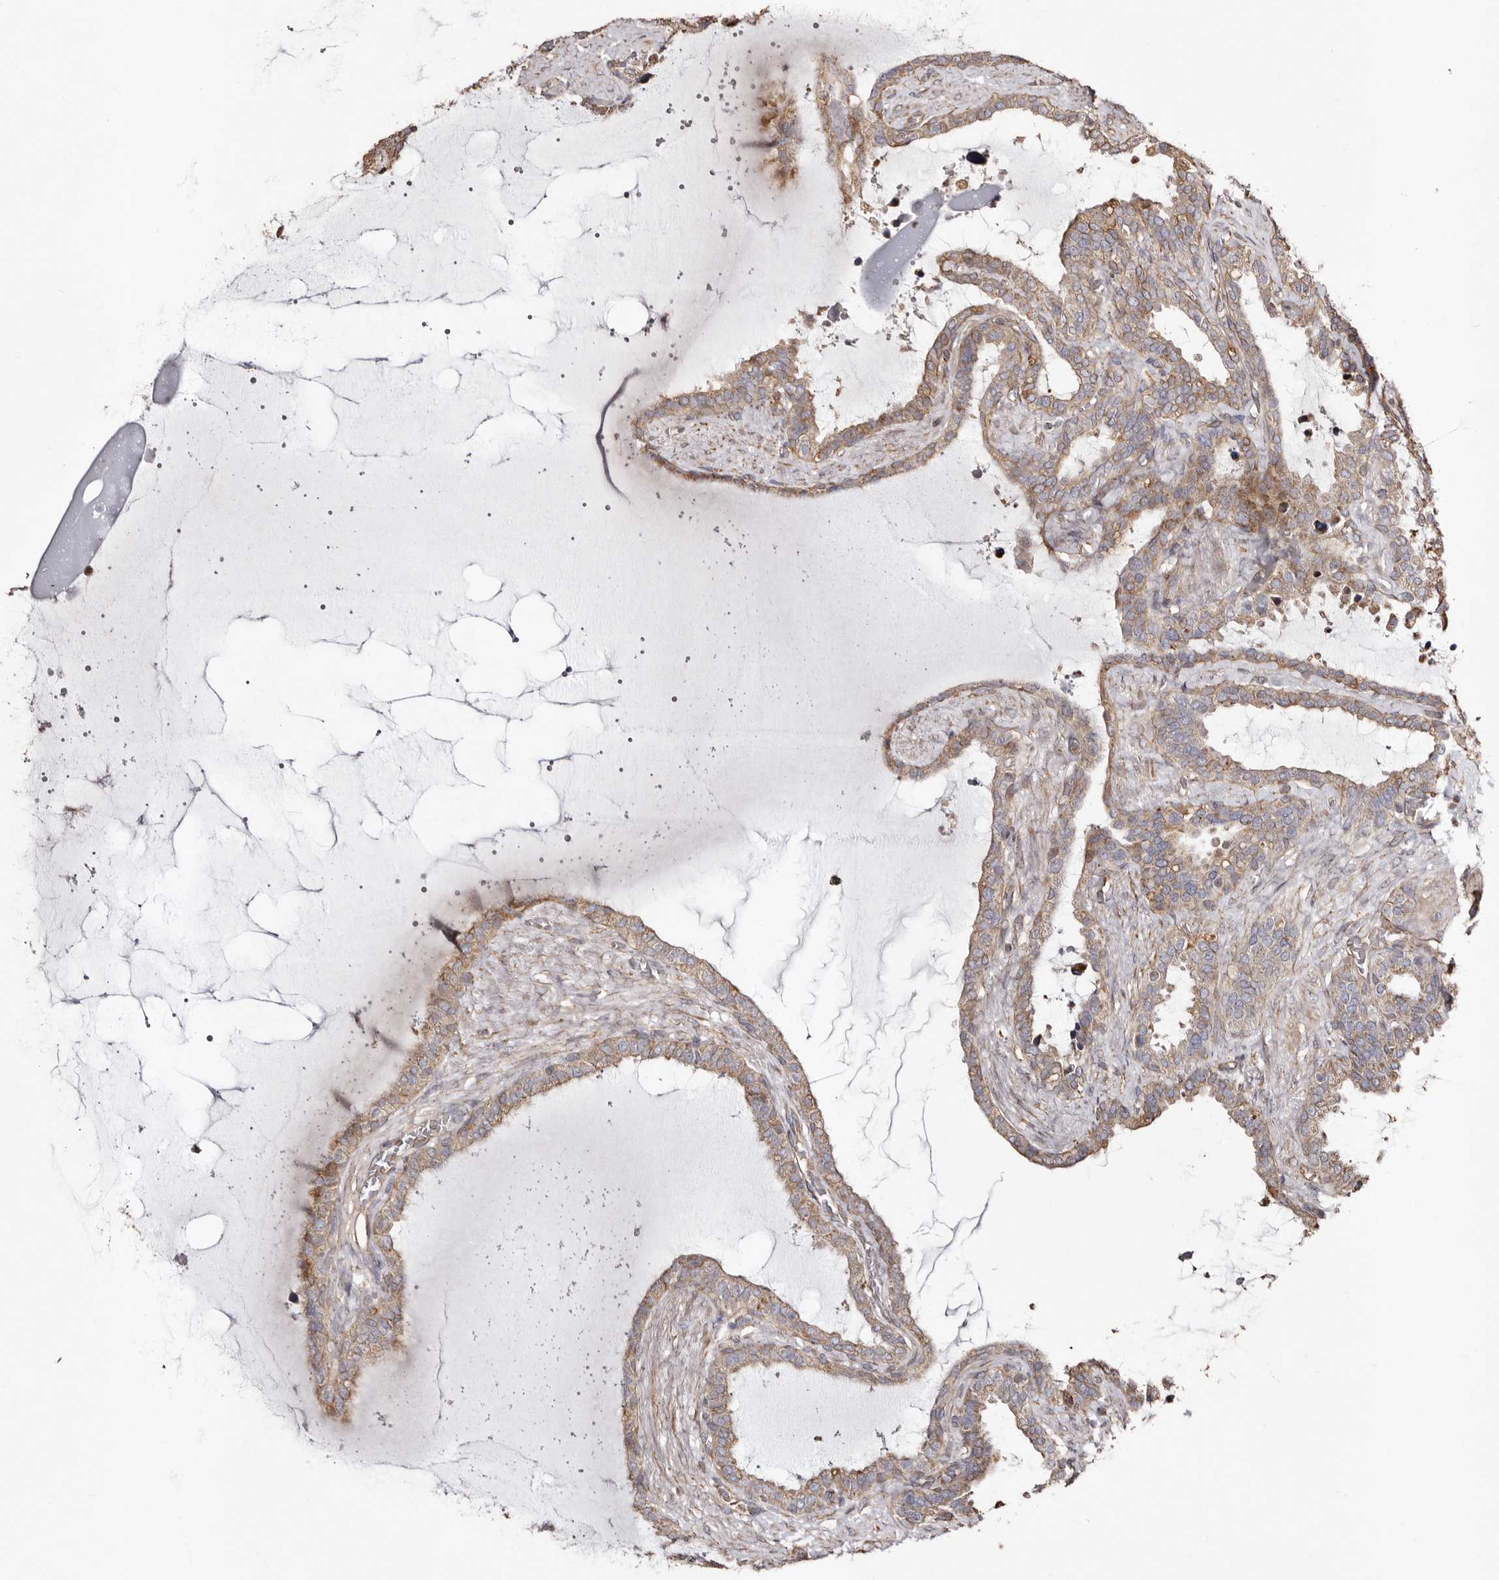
{"staining": {"intensity": "moderate", "quantity": ">75%", "location": "cytoplasmic/membranous"}, "tissue": "seminal vesicle", "cell_type": "Glandular cells", "image_type": "normal", "snomed": [{"axis": "morphology", "description": "Normal tissue, NOS"}, {"axis": "topography", "description": "Seminal veicle"}], "caption": "Moderate cytoplasmic/membranous staining is identified in approximately >75% of glandular cells in unremarkable seminal vesicle.", "gene": "MACC1", "patient": {"sex": "male", "age": 46}}